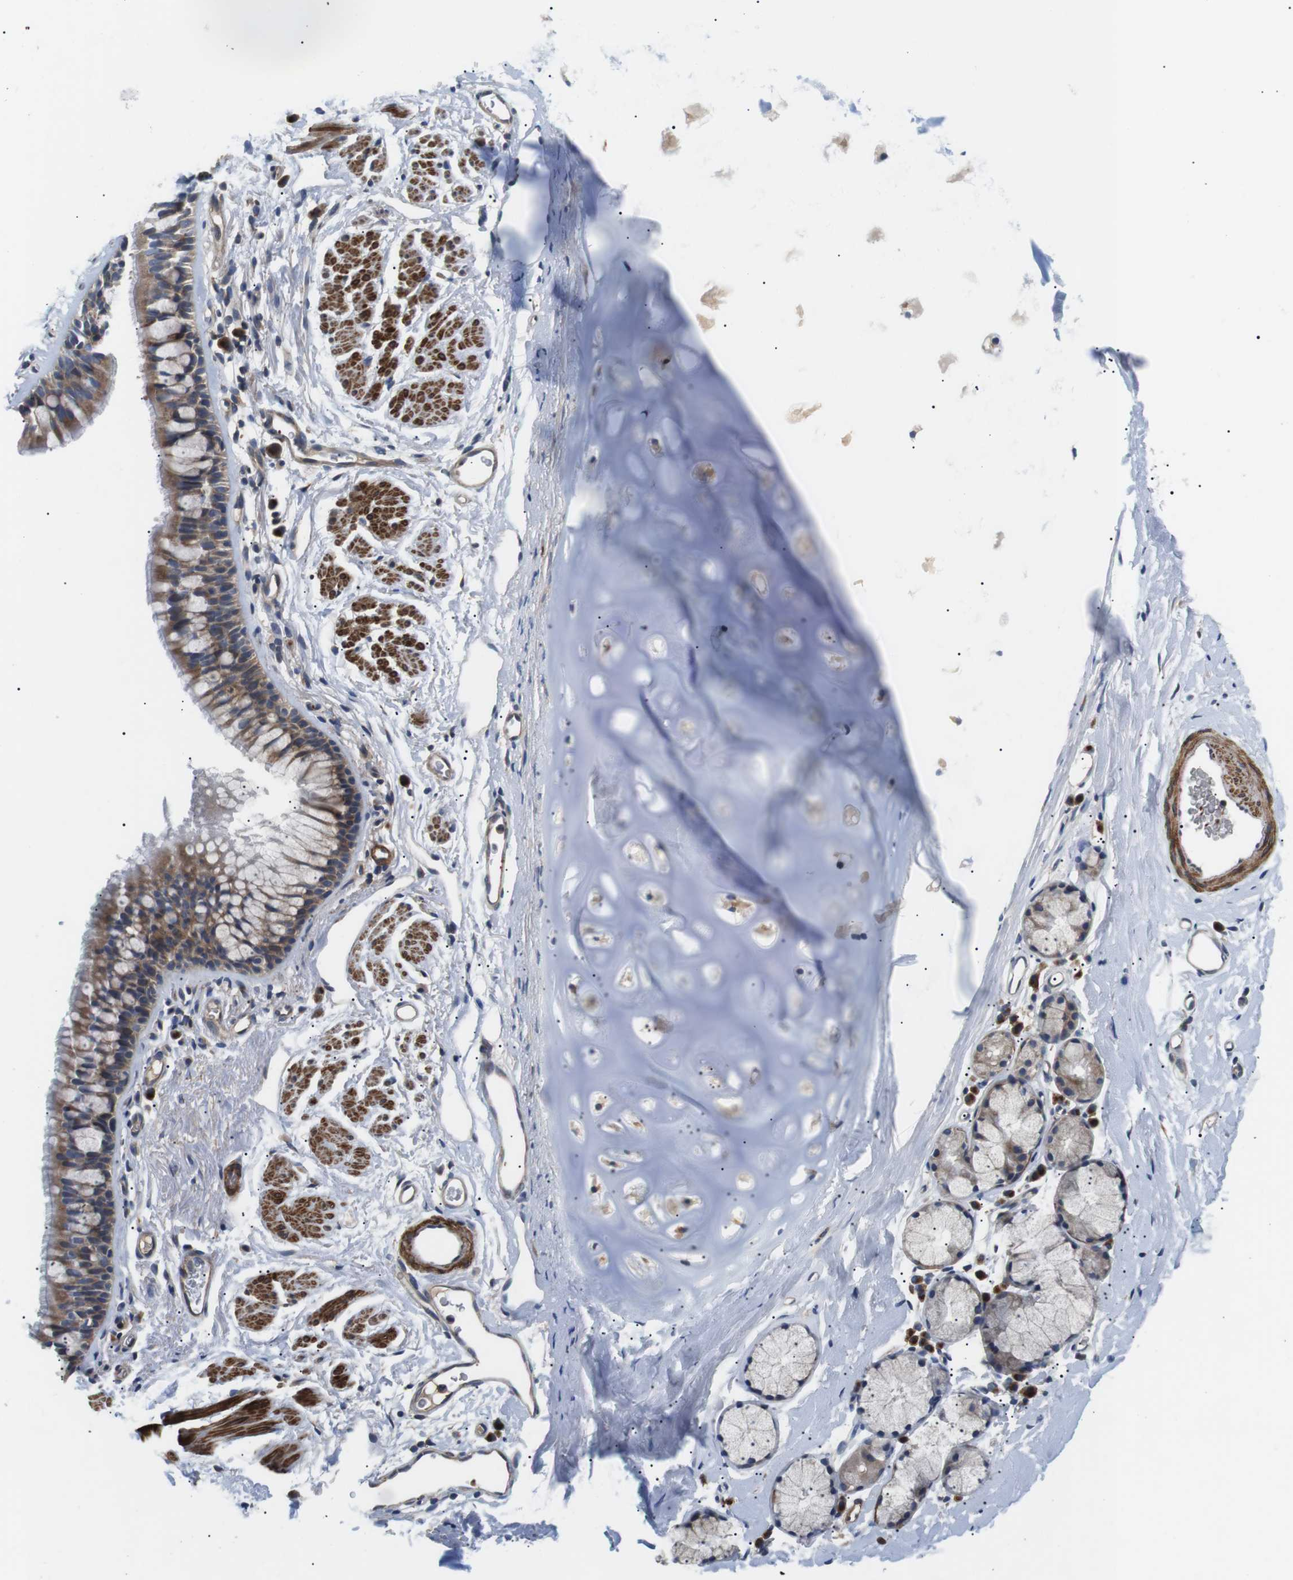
{"staining": {"intensity": "moderate", "quantity": "<25%", "location": "cytoplasmic/membranous"}, "tissue": "adipose tissue", "cell_type": "Adipocytes", "image_type": "normal", "snomed": [{"axis": "morphology", "description": "Normal tissue, NOS"}, {"axis": "topography", "description": "Cartilage tissue"}, {"axis": "topography", "description": "Bronchus"}], "caption": "An image of human adipose tissue stained for a protein reveals moderate cytoplasmic/membranous brown staining in adipocytes.", "gene": "DIPK1A", "patient": {"sex": "female", "age": 53}}